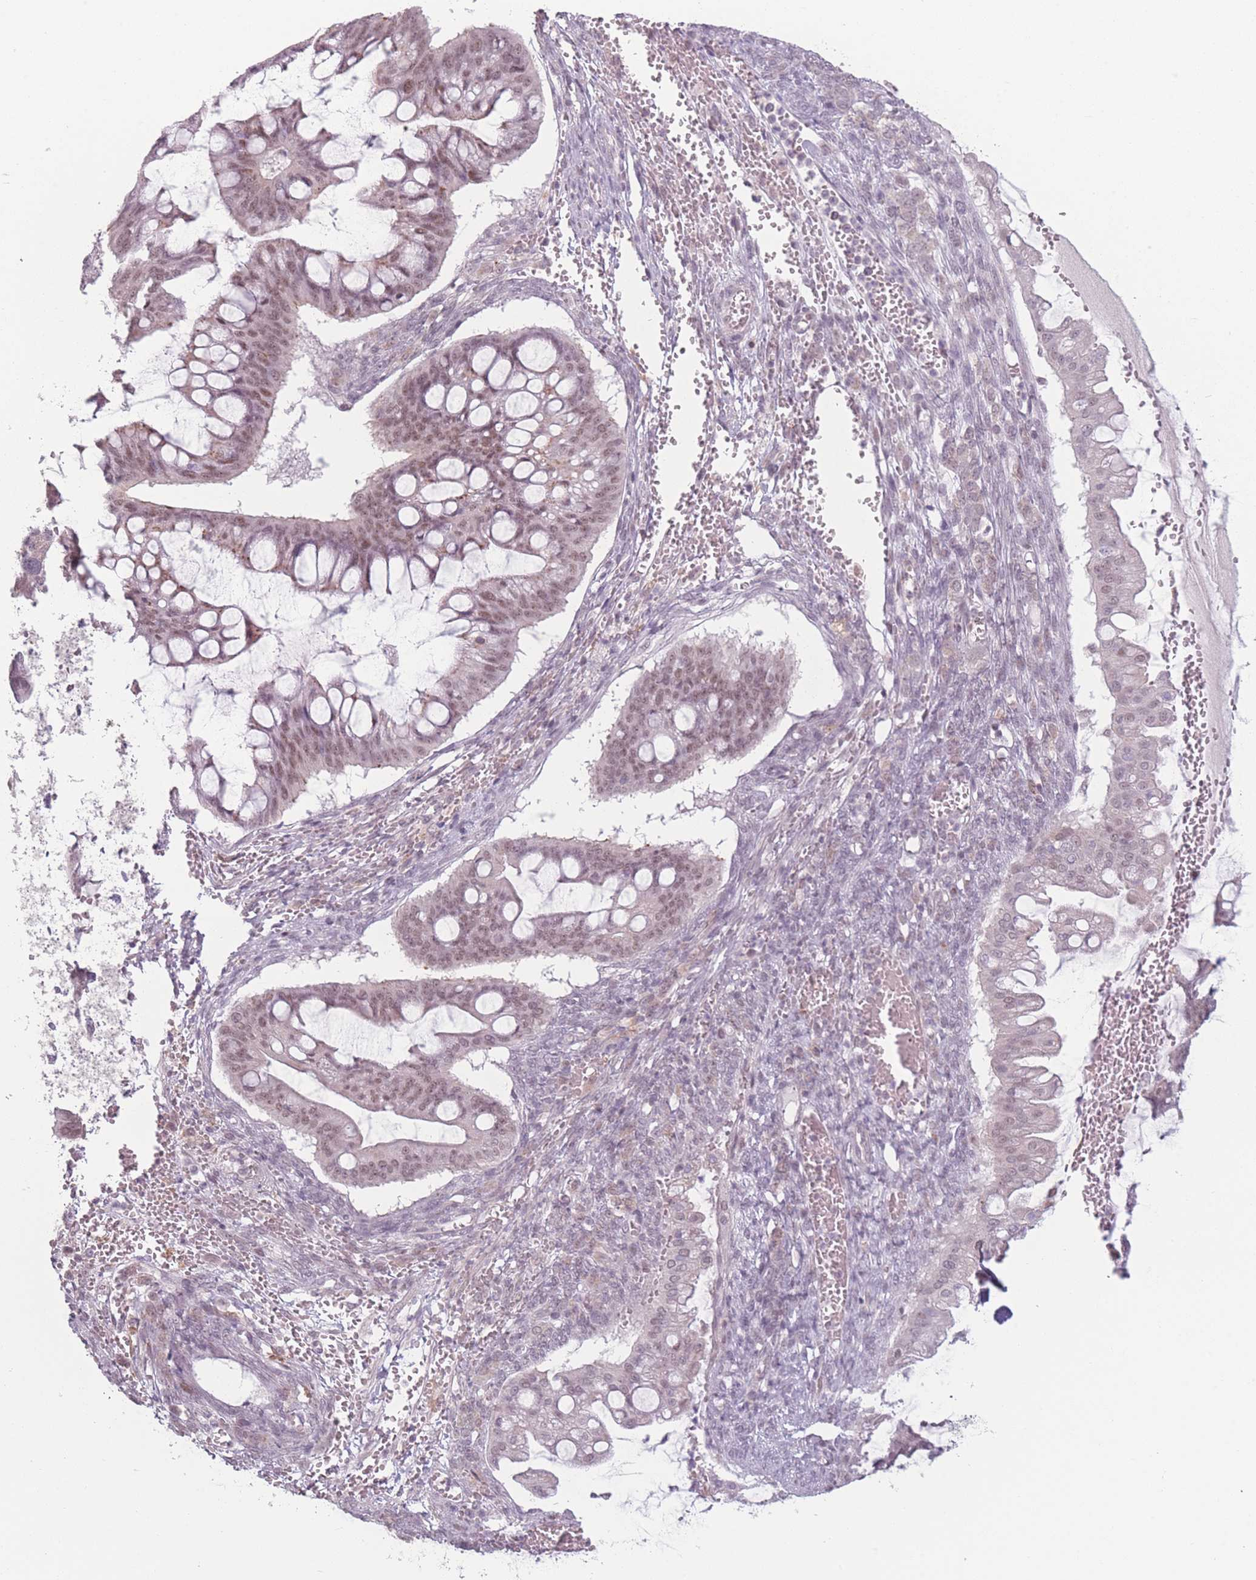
{"staining": {"intensity": "moderate", "quantity": ">75%", "location": "cytoplasmic/membranous,nuclear"}, "tissue": "ovarian cancer", "cell_type": "Tumor cells", "image_type": "cancer", "snomed": [{"axis": "morphology", "description": "Cystadenocarcinoma, mucinous, NOS"}, {"axis": "topography", "description": "Ovary"}], "caption": "Ovarian cancer stained with DAB IHC reveals medium levels of moderate cytoplasmic/membranous and nuclear staining in about >75% of tumor cells.", "gene": "OR10C1", "patient": {"sex": "female", "age": 73}}